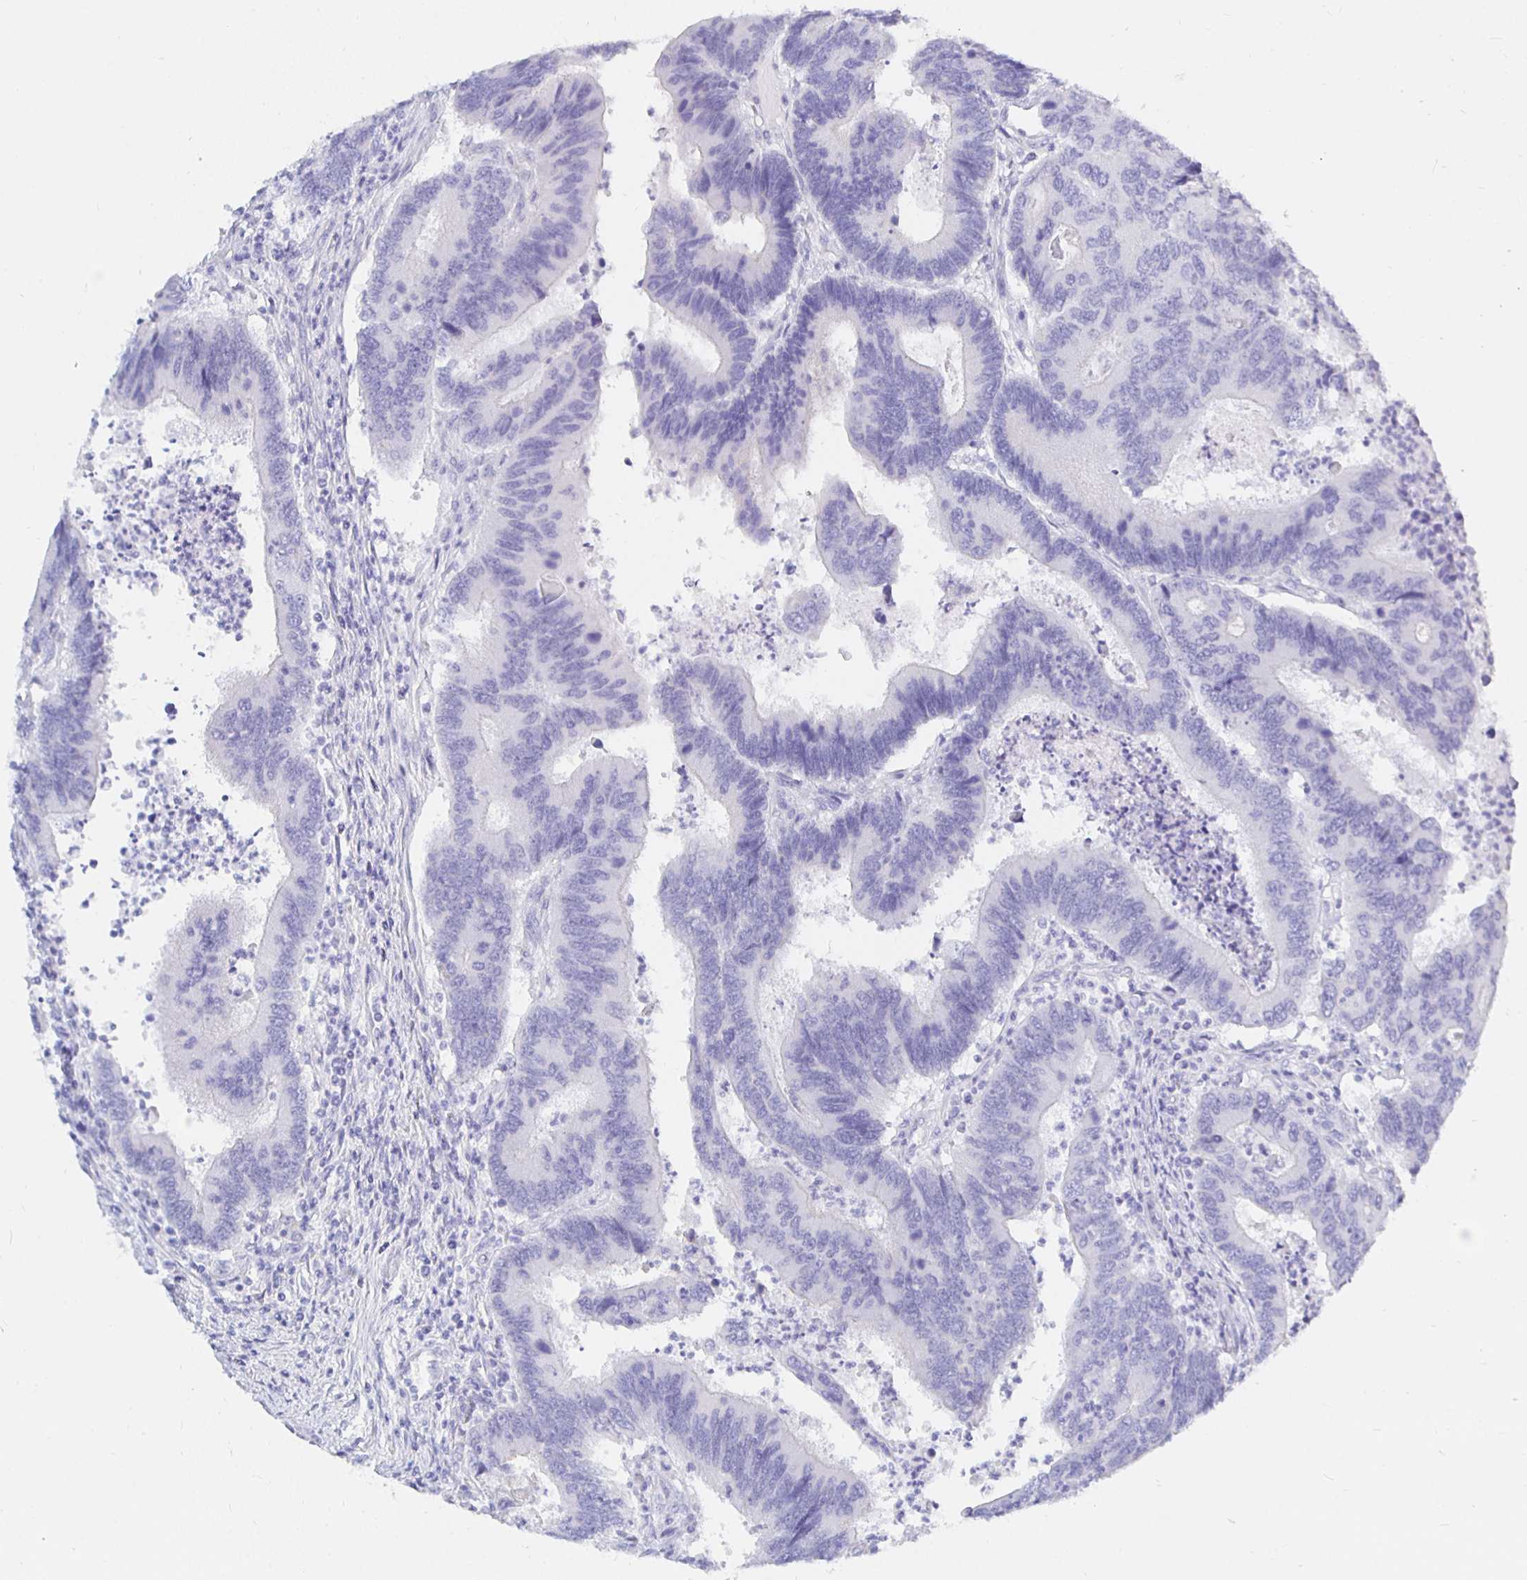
{"staining": {"intensity": "negative", "quantity": "none", "location": "none"}, "tissue": "colorectal cancer", "cell_type": "Tumor cells", "image_type": "cancer", "snomed": [{"axis": "morphology", "description": "Adenocarcinoma, NOS"}, {"axis": "topography", "description": "Colon"}], "caption": "The image exhibits no staining of tumor cells in colorectal adenocarcinoma.", "gene": "UMOD", "patient": {"sex": "female", "age": 67}}